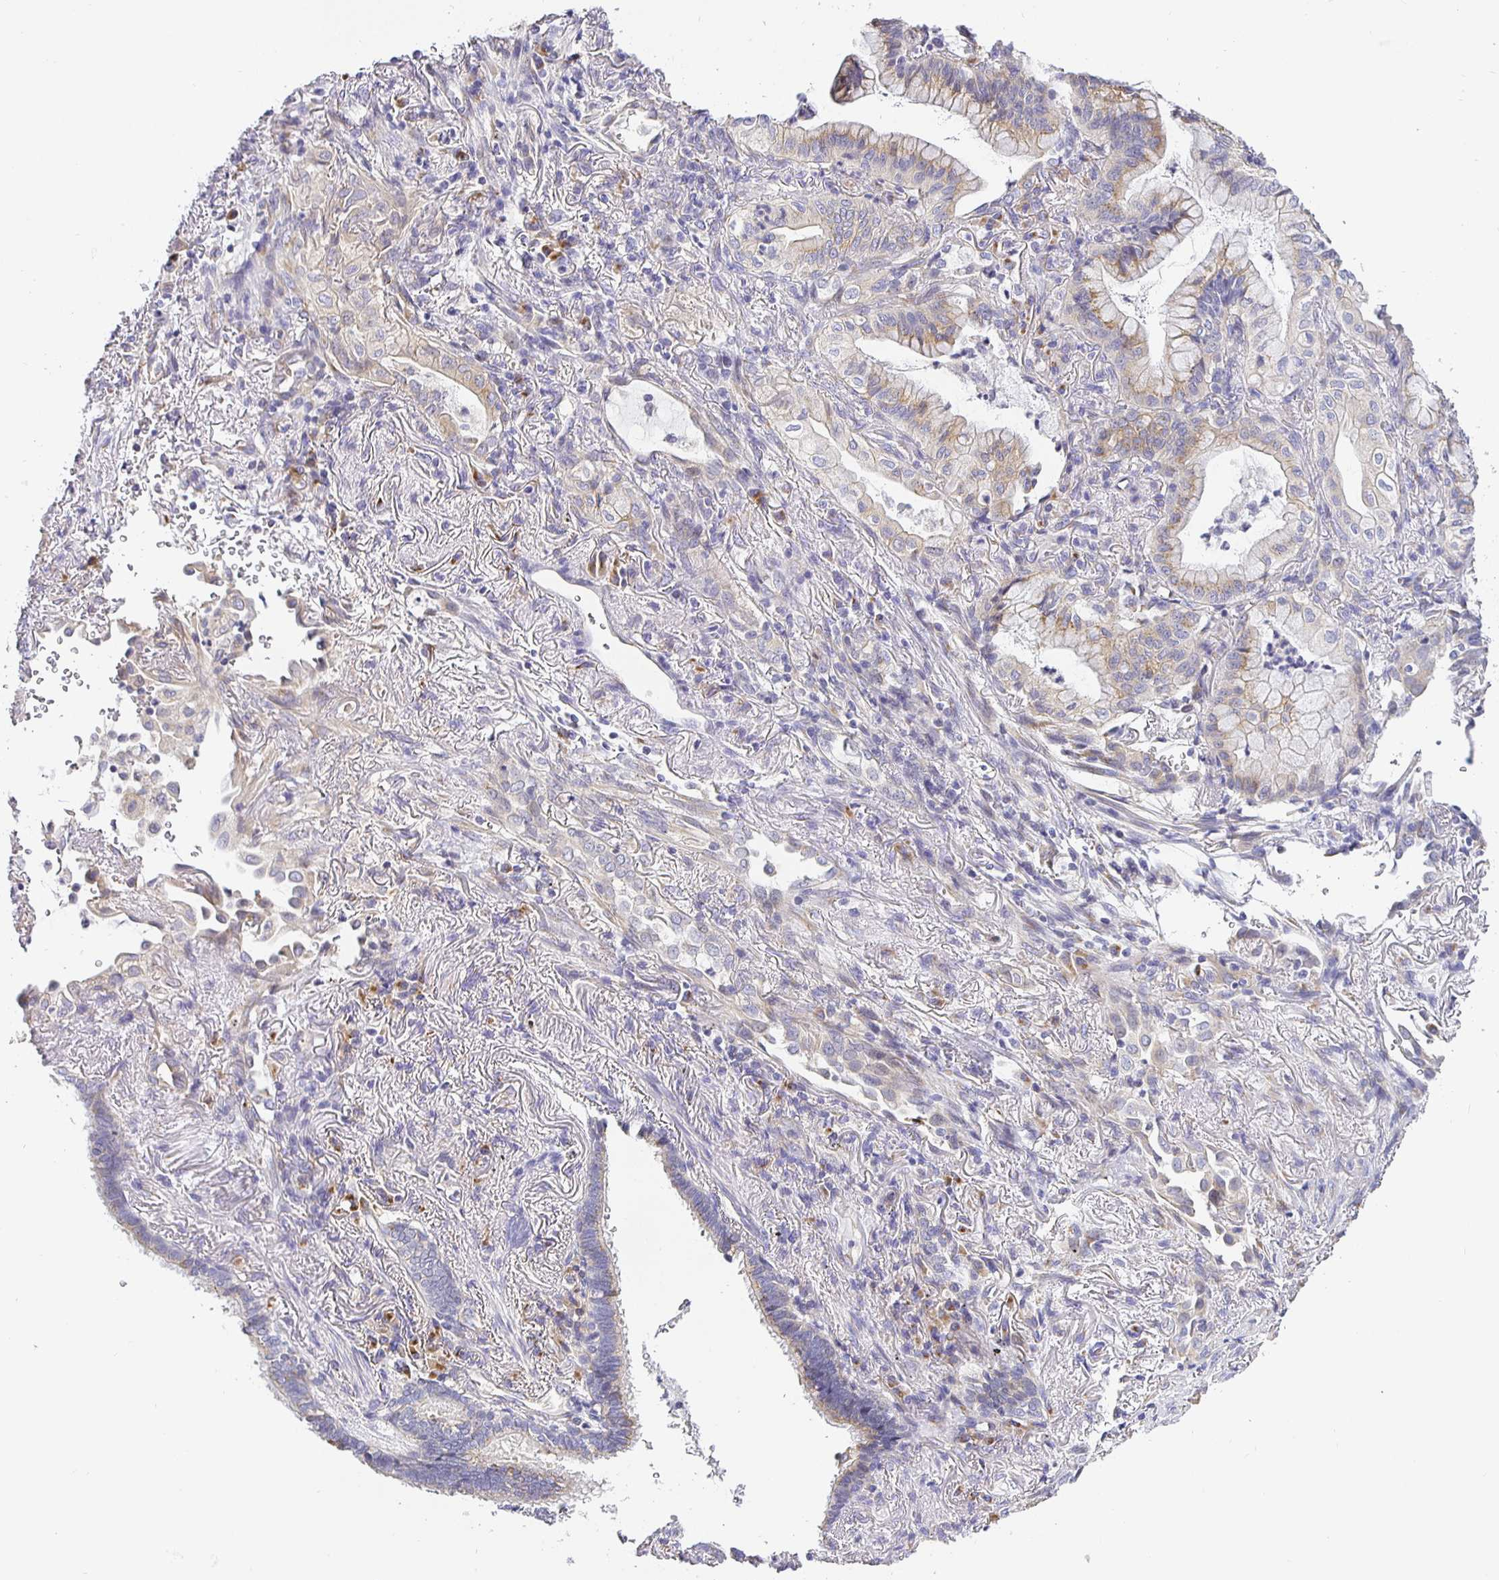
{"staining": {"intensity": "weak", "quantity": "25%-75%", "location": "cytoplasmic/membranous"}, "tissue": "lung cancer", "cell_type": "Tumor cells", "image_type": "cancer", "snomed": [{"axis": "morphology", "description": "Adenocarcinoma, NOS"}, {"axis": "topography", "description": "Lung"}], "caption": "This is a histology image of immunohistochemistry (IHC) staining of lung cancer, which shows weak staining in the cytoplasmic/membranous of tumor cells.", "gene": "OPALIN", "patient": {"sex": "male", "age": 77}}